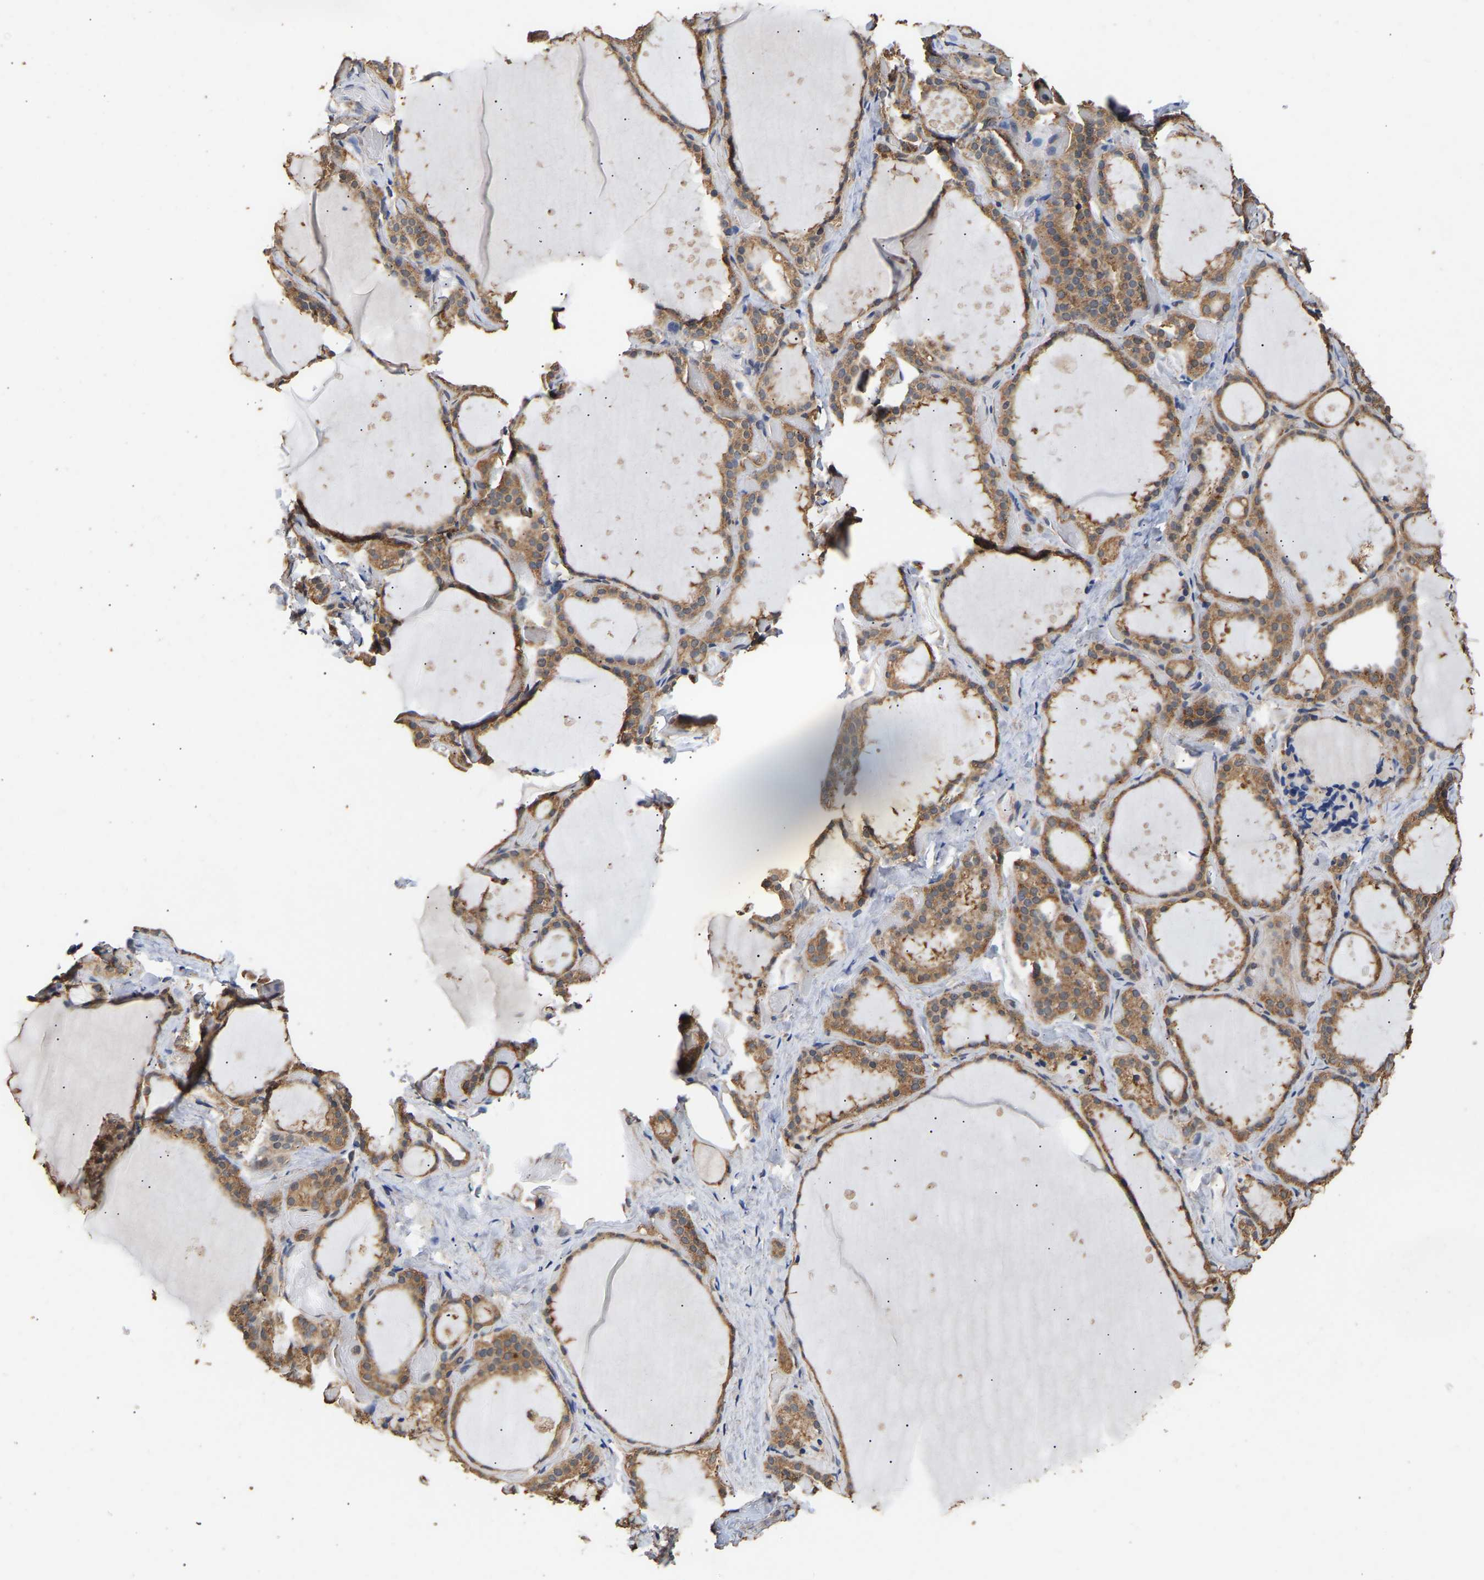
{"staining": {"intensity": "moderate", "quantity": ">75%", "location": "cytoplasmic/membranous"}, "tissue": "thyroid gland", "cell_type": "Glandular cells", "image_type": "normal", "snomed": [{"axis": "morphology", "description": "Normal tissue, NOS"}, {"axis": "topography", "description": "Thyroid gland"}], "caption": "Immunohistochemistry (IHC) (DAB) staining of unremarkable thyroid gland reveals moderate cytoplasmic/membranous protein staining in about >75% of glandular cells. (DAB (3,3'-diaminobenzidine) = brown stain, brightfield microscopy at high magnification).", "gene": "ZNF26", "patient": {"sex": "female", "age": 44}}